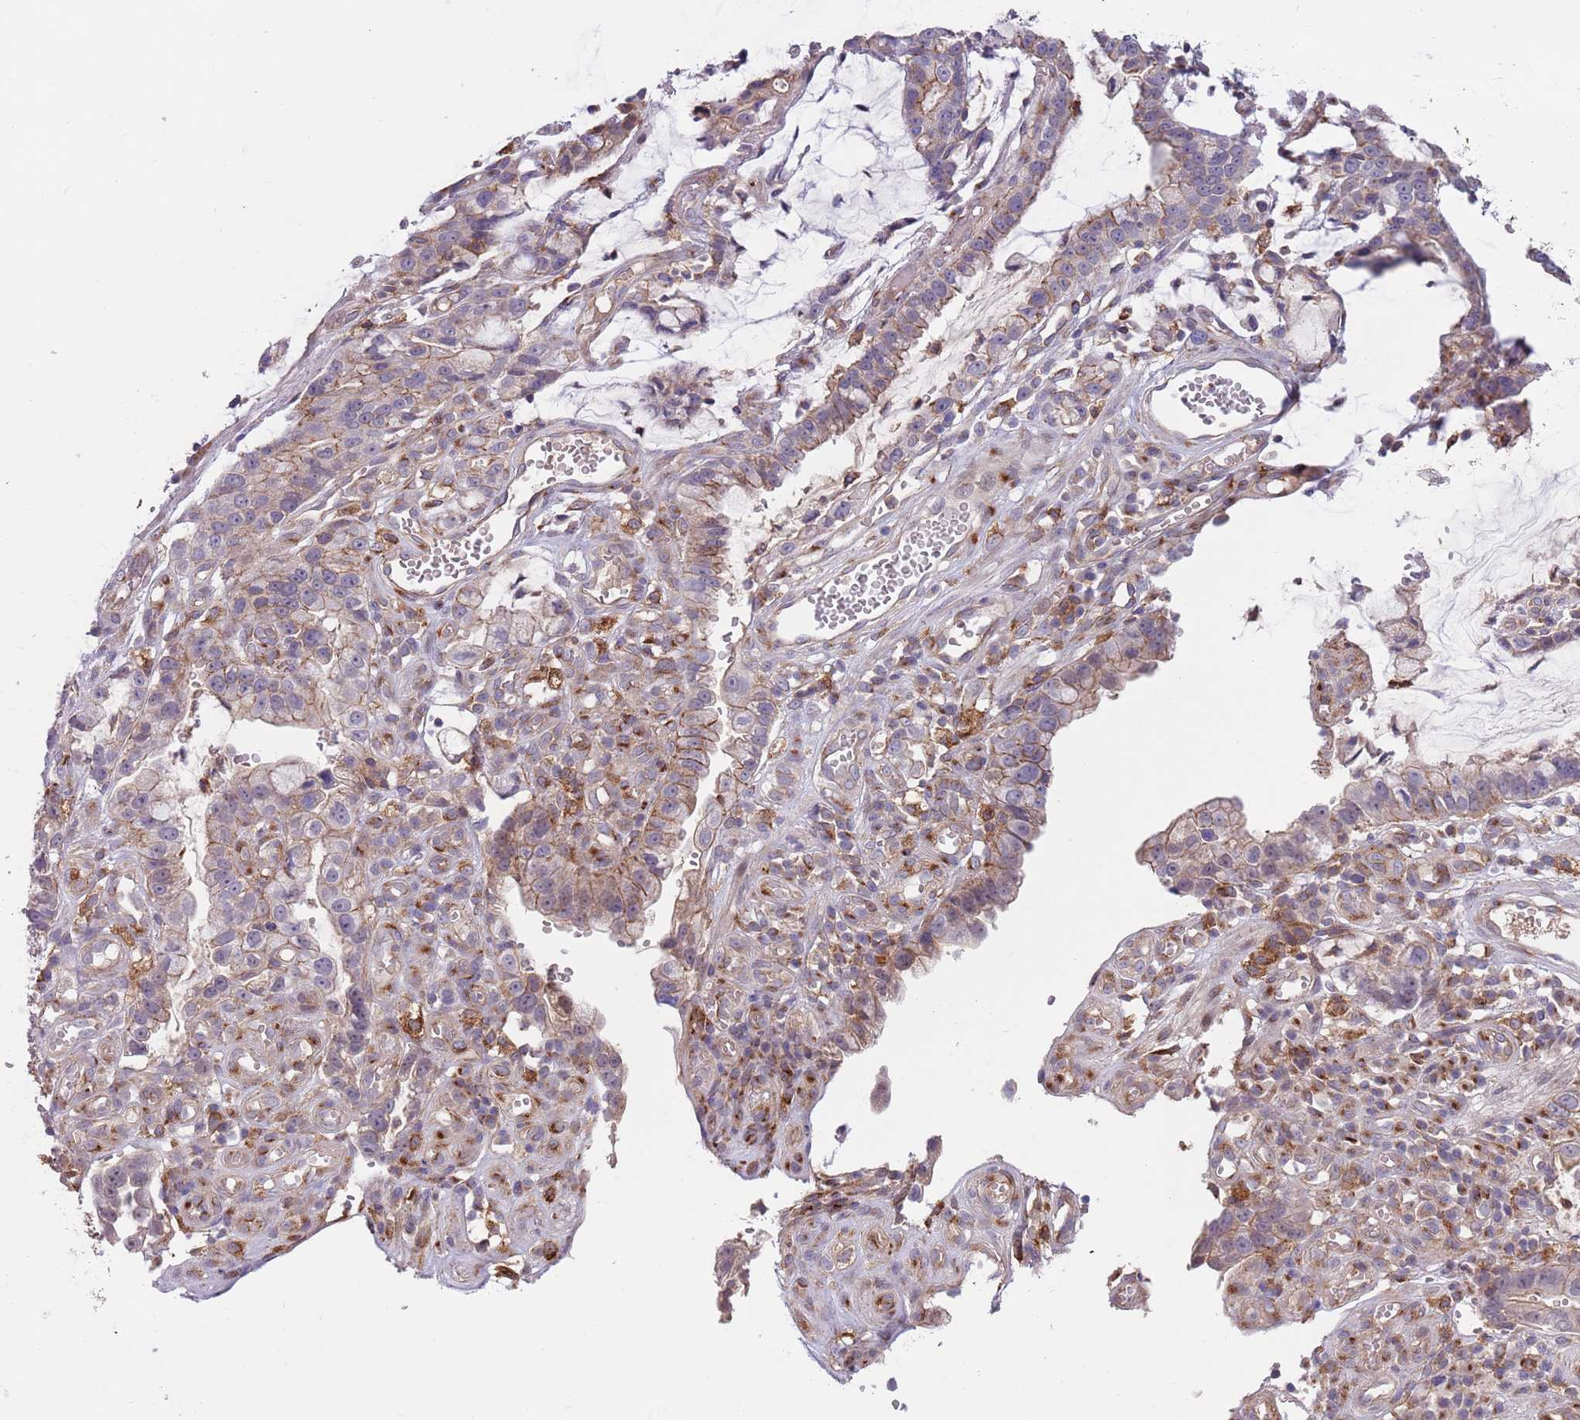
{"staining": {"intensity": "moderate", "quantity": "25%-75%", "location": "cytoplasmic/membranous"}, "tissue": "stomach cancer", "cell_type": "Tumor cells", "image_type": "cancer", "snomed": [{"axis": "morphology", "description": "Adenocarcinoma, NOS"}, {"axis": "topography", "description": "Stomach"}], "caption": "Moderate cytoplasmic/membranous positivity for a protein is appreciated in about 25%-75% of tumor cells of stomach cancer using IHC.", "gene": "BTBD7", "patient": {"sex": "male", "age": 55}}